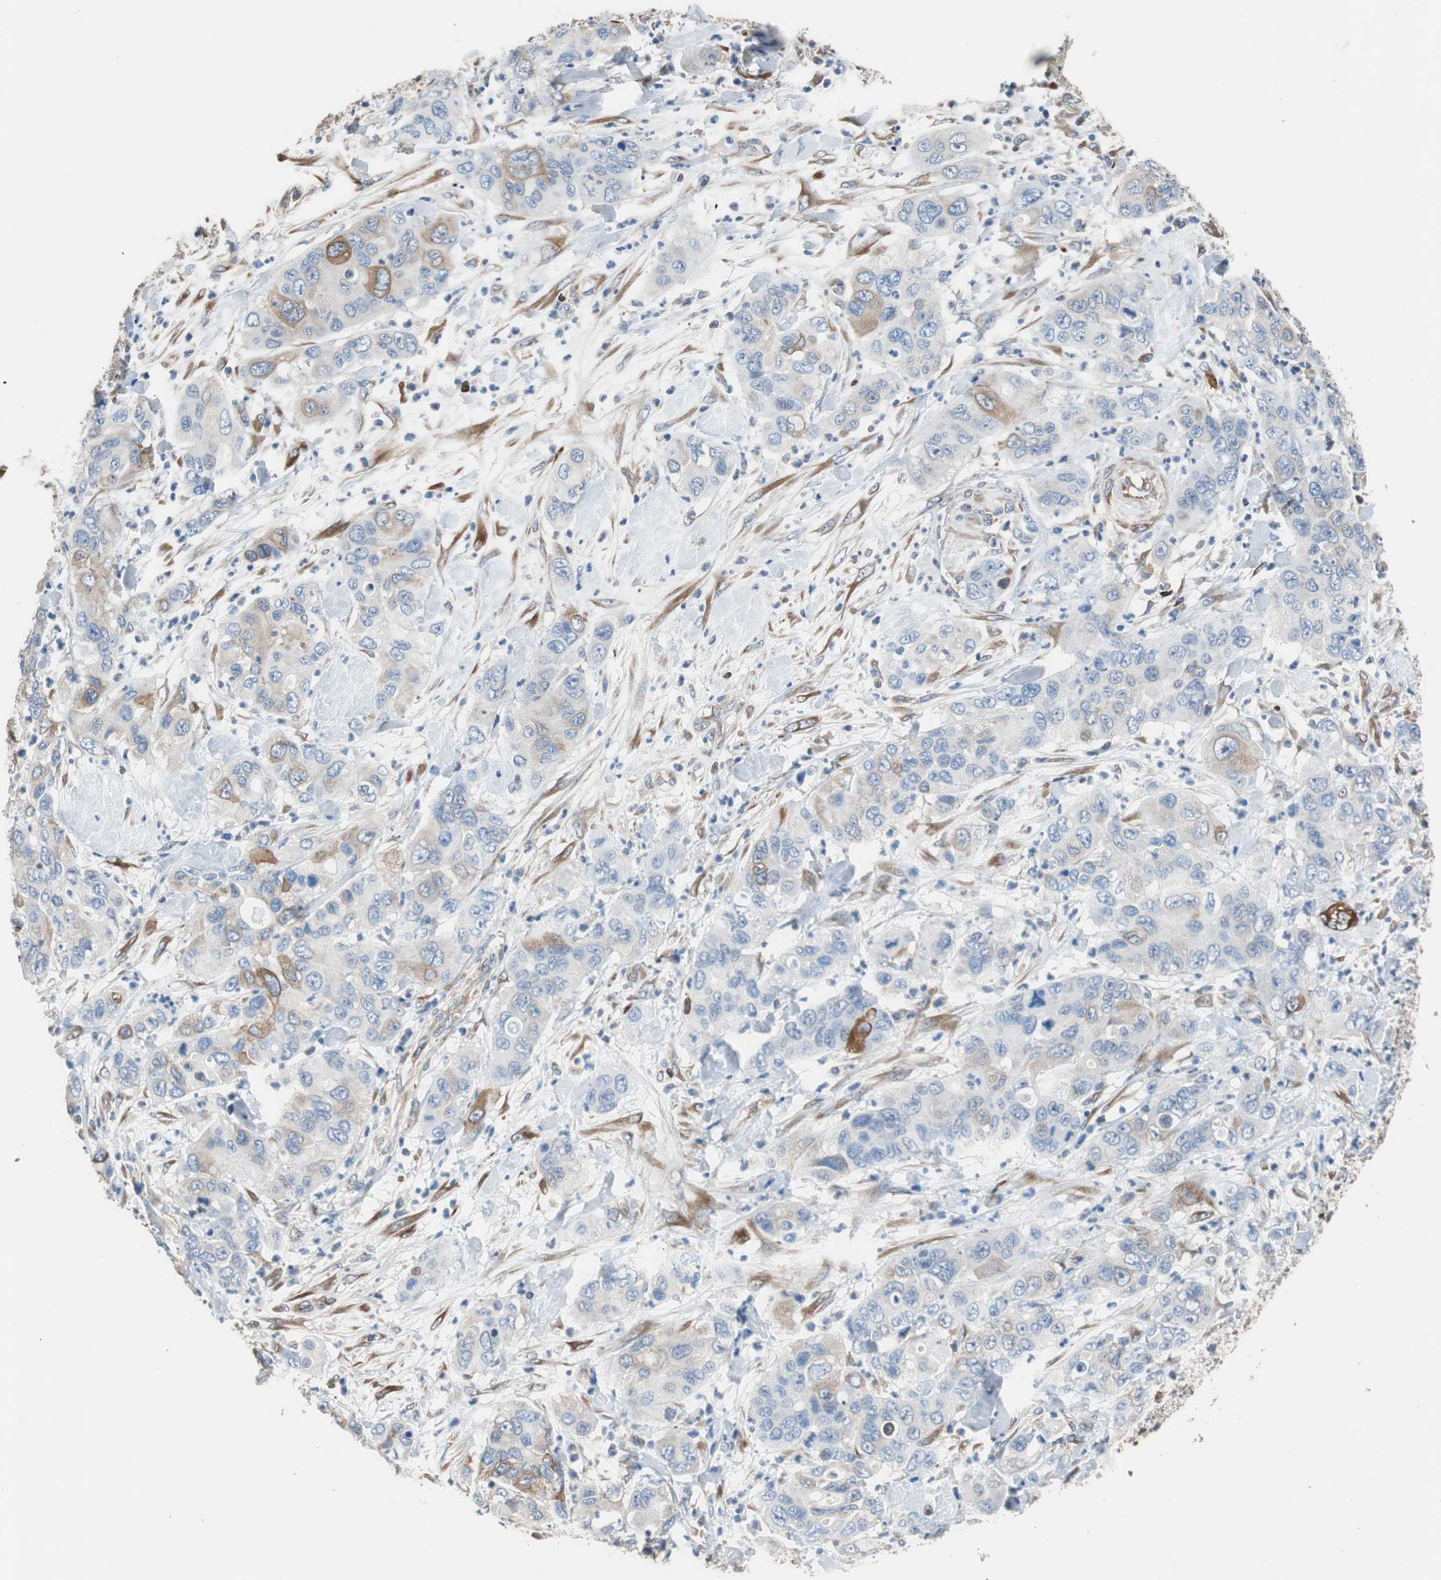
{"staining": {"intensity": "moderate", "quantity": "<25%", "location": "cytoplasmic/membranous"}, "tissue": "pancreatic cancer", "cell_type": "Tumor cells", "image_type": "cancer", "snomed": [{"axis": "morphology", "description": "Adenocarcinoma, NOS"}, {"axis": "topography", "description": "Pancreas"}], "caption": "Immunohistochemical staining of pancreatic adenocarcinoma shows moderate cytoplasmic/membranous protein expression in approximately <25% of tumor cells. Using DAB (brown) and hematoxylin (blue) stains, captured at high magnification using brightfield microscopy.", "gene": "PBXIP1", "patient": {"sex": "female", "age": 71}}